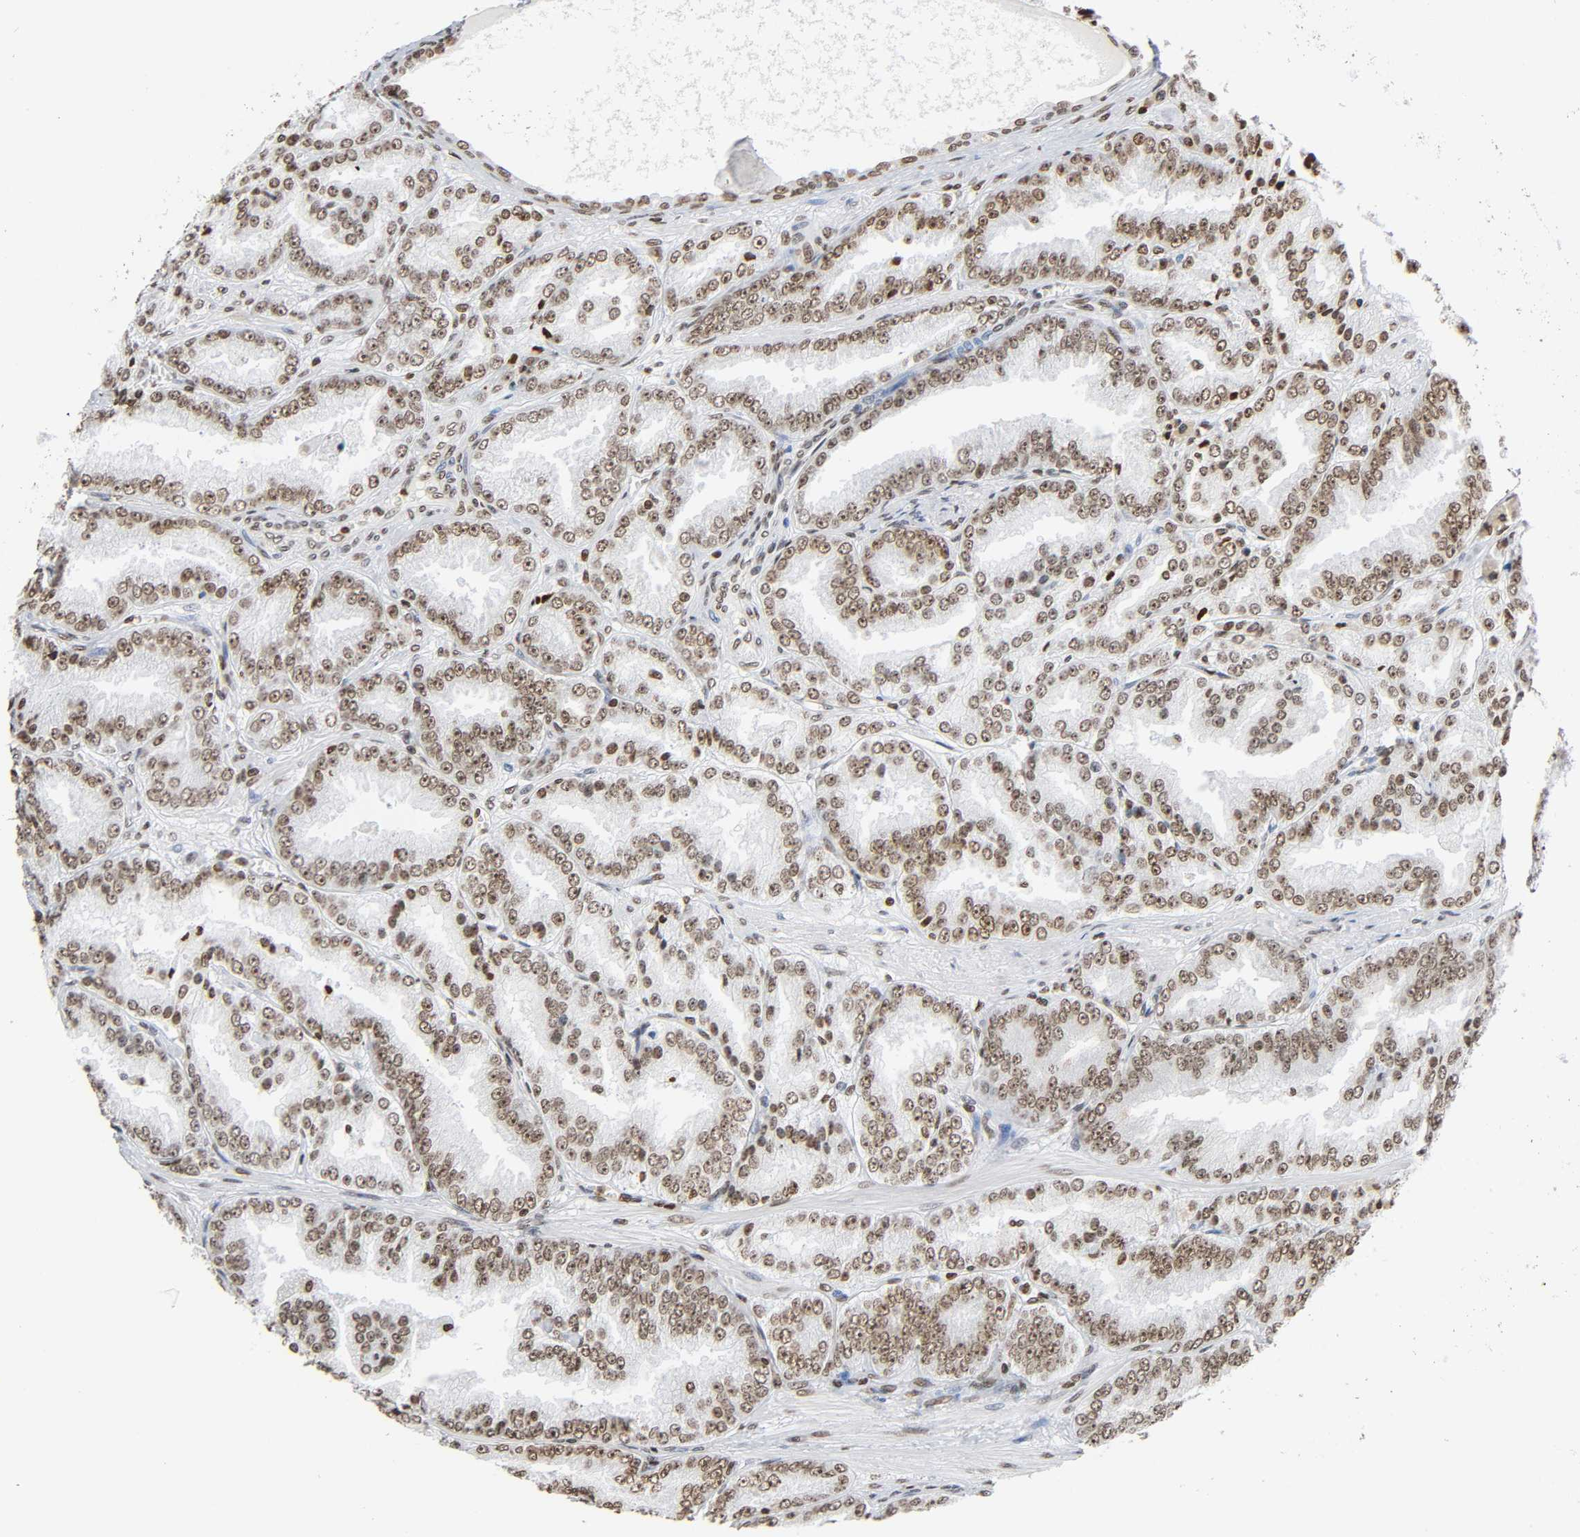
{"staining": {"intensity": "moderate", "quantity": ">75%", "location": "nuclear"}, "tissue": "prostate cancer", "cell_type": "Tumor cells", "image_type": "cancer", "snomed": [{"axis": "morphology", "description": "Adenocarcinoma, High grade"}, {"axis": "topography", "description": "Prostate"}], "caption": "About >75% of tumor cells in human prostate cancer display moderate nuclear protein positivity as visualized by brown immunohistochemical staining.", "gene": "HOXA6", "patient": {"sex": "male", "age": 61}}